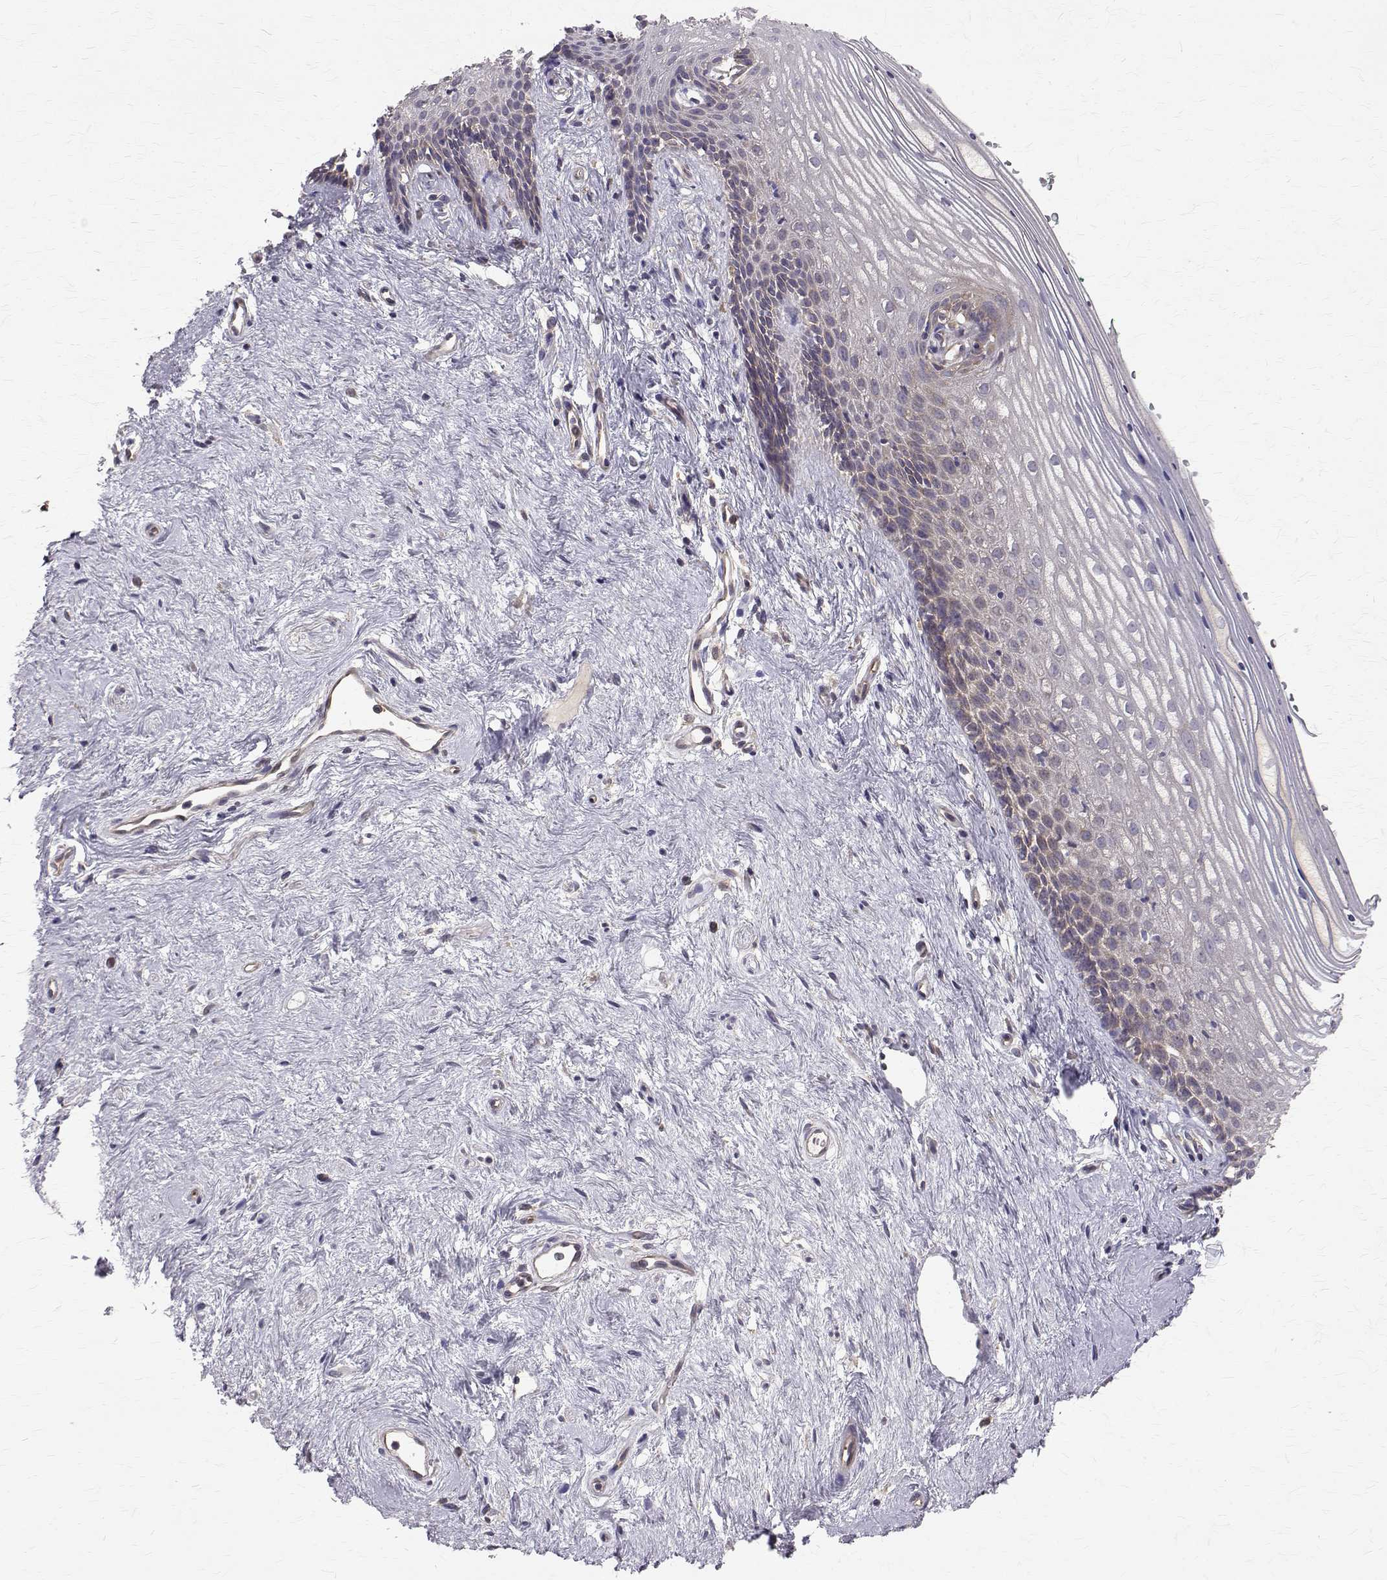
{"staining": {"intensity": "negative", "quantity": "none", "location": "none"}, "tissue": "vagina", "cell_type": "Squamous epithelial cells", "image_type": "normal", "snomed": [{"axis": "morphology", "description": "Normal tissue, NOS"}, {"axis": "topography", "description": "Vagina"}], "caption": "This is an immunohistochemistry (IHC) histopathology image of normal human vagina. There is no positivity in squamous epithelial cells.", "gene": "FARSB", "patient": {"sex": "female", "age": 42}}